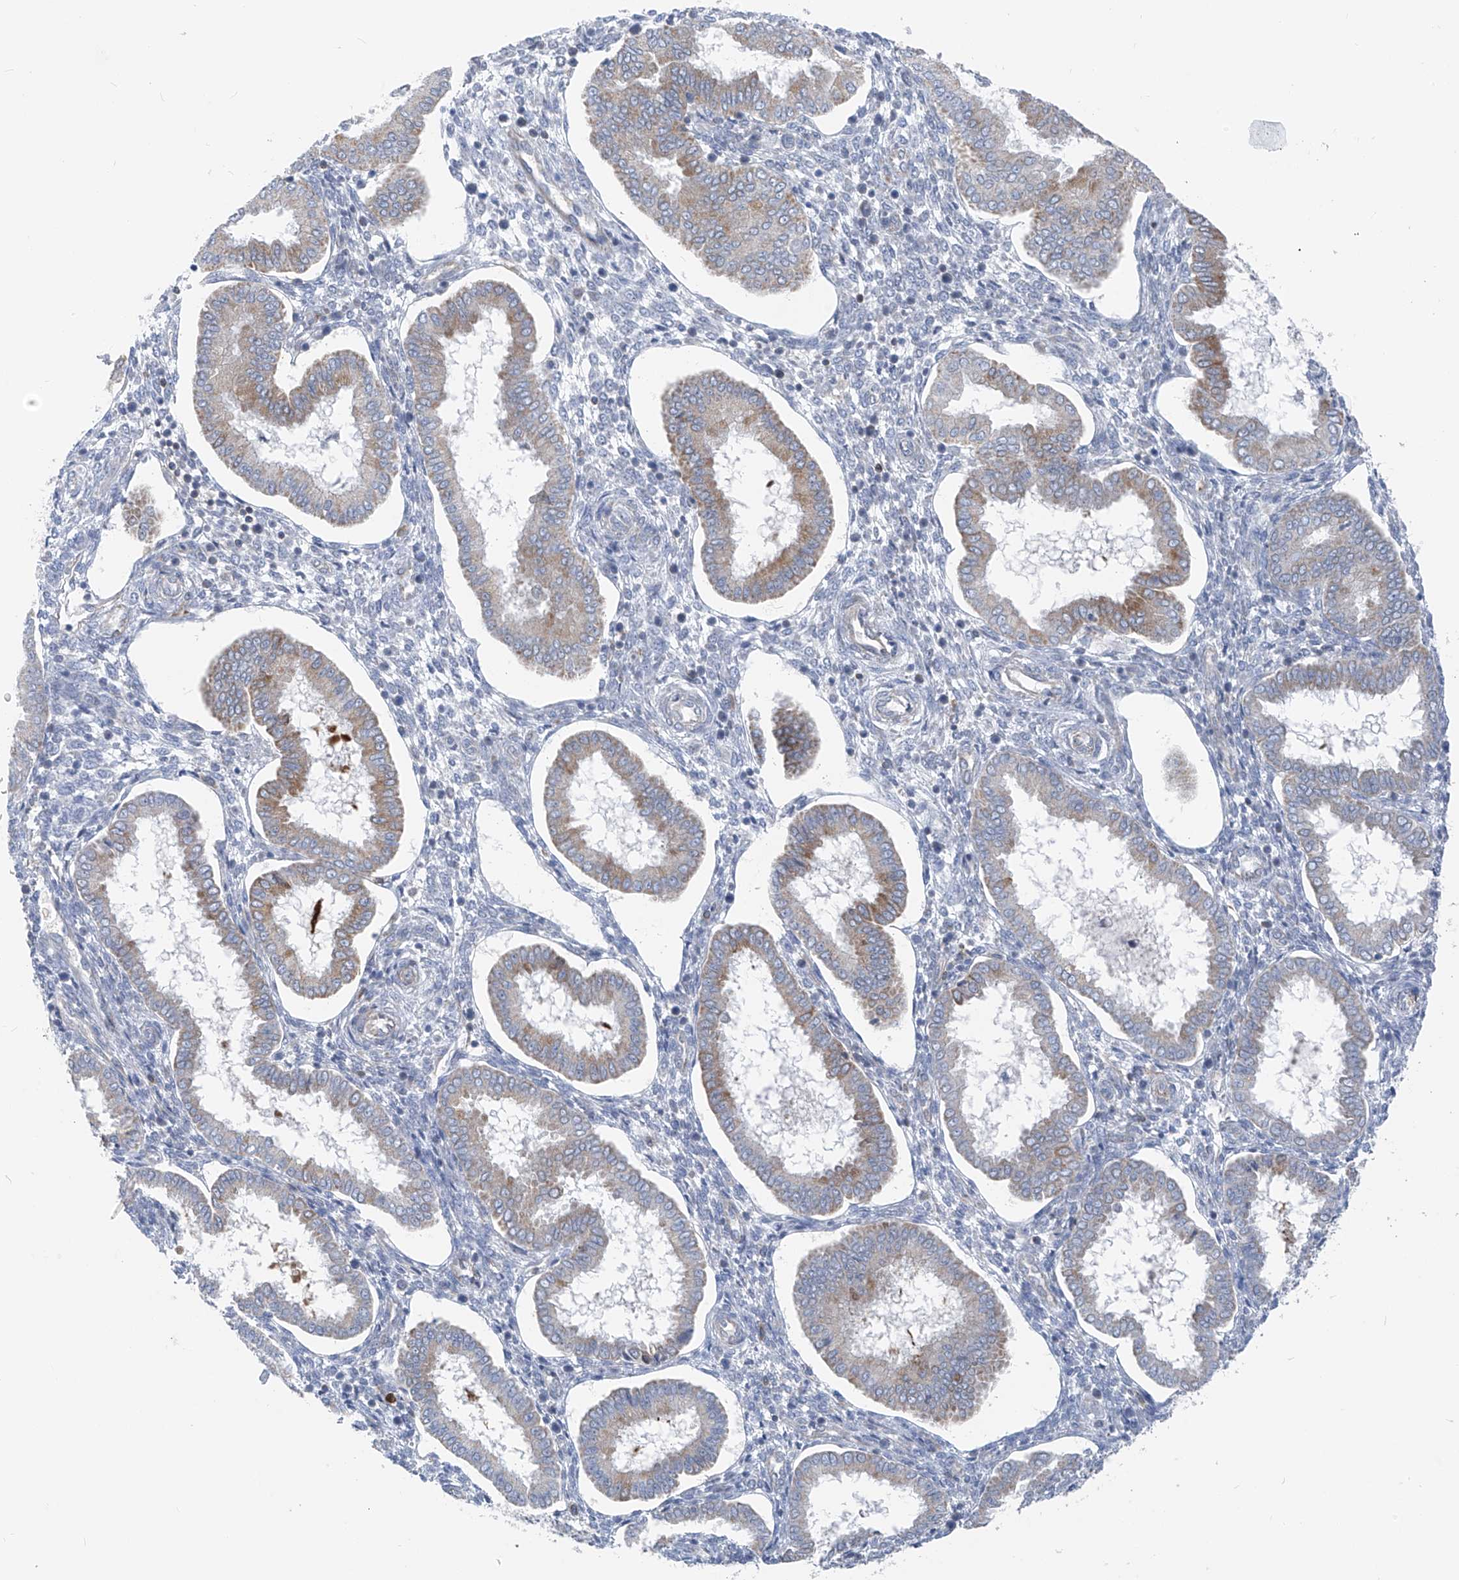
{"staining": {"intensity": "negative", "quantity": "none", "location": "none"}, "tissue": "endometrium", "cell_type": "Cells in endometrial stroma", "image_type": "normal", "snomed": [{"axis": "morphology", "description": "Normal tissue, NOS"}, {"axis": "topography", "description": "Endometrium"}], "caption": "Endometrium stained for a protein using immunohistochemistry displays no expression cells in endometrial stroma.", "gene": "FGD2", "patient": {"sex": "female", "age": 24}}